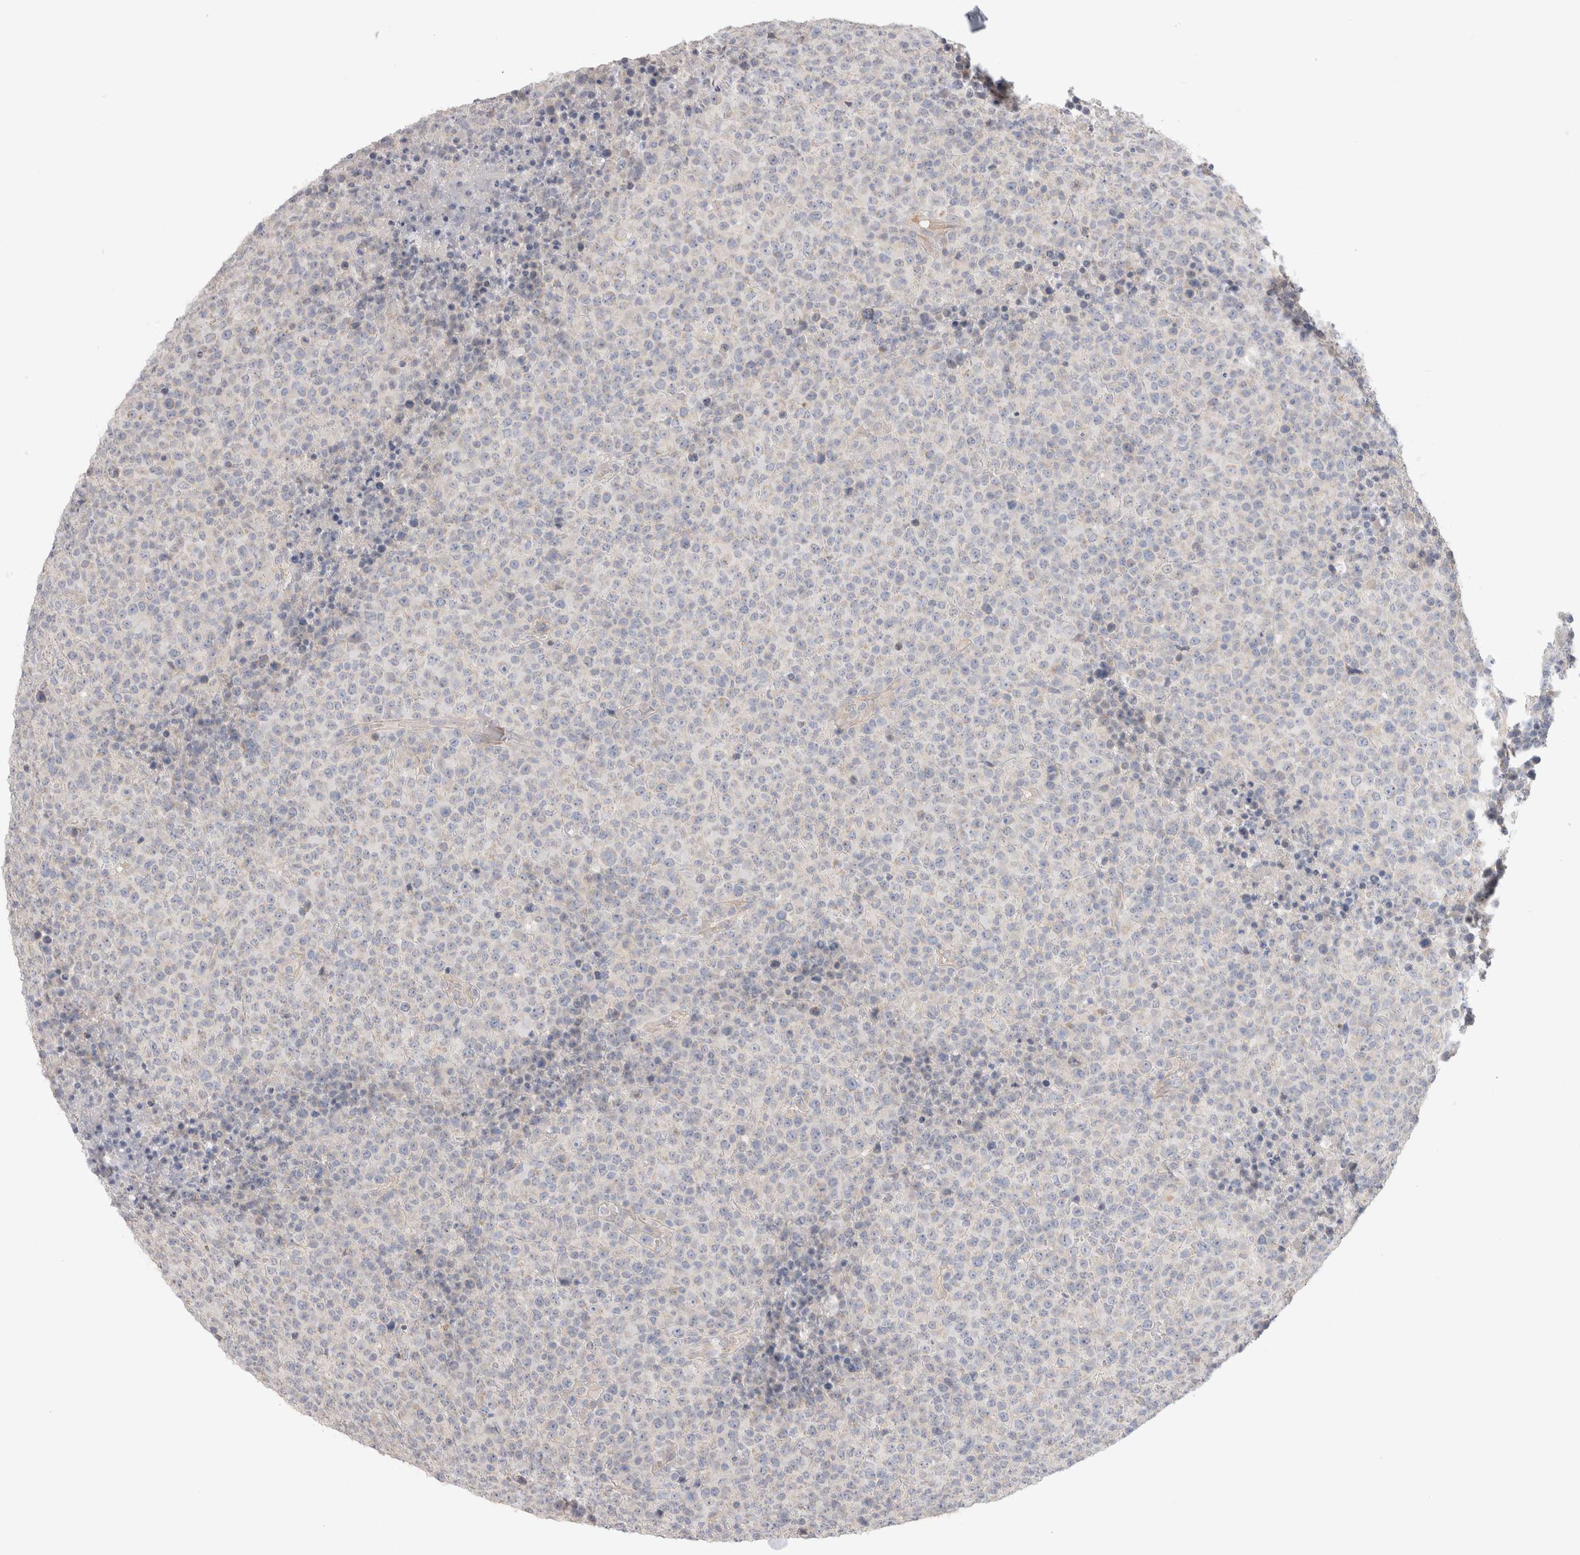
{"staining": {"intensity": "negative", "quantity": "none", "location": "none"}, "tissue": "lymphoma", "cell_type": "Tumor cells", "image_type": "cancer", "snomed": [{"axis": "morphology", "description": "Malignant lymphoma, non-Hodgkin's type, High grade"}, {"axis": "topography", "description": "Lymph node"}], "caption": "This is an immunohistochemistry image of high-grade malignant lymphoma, non-Hodgkin's type. There is no staining in tumor cells.", "gene": "DMD", "patient": {"sex": "male", "age": 13}}